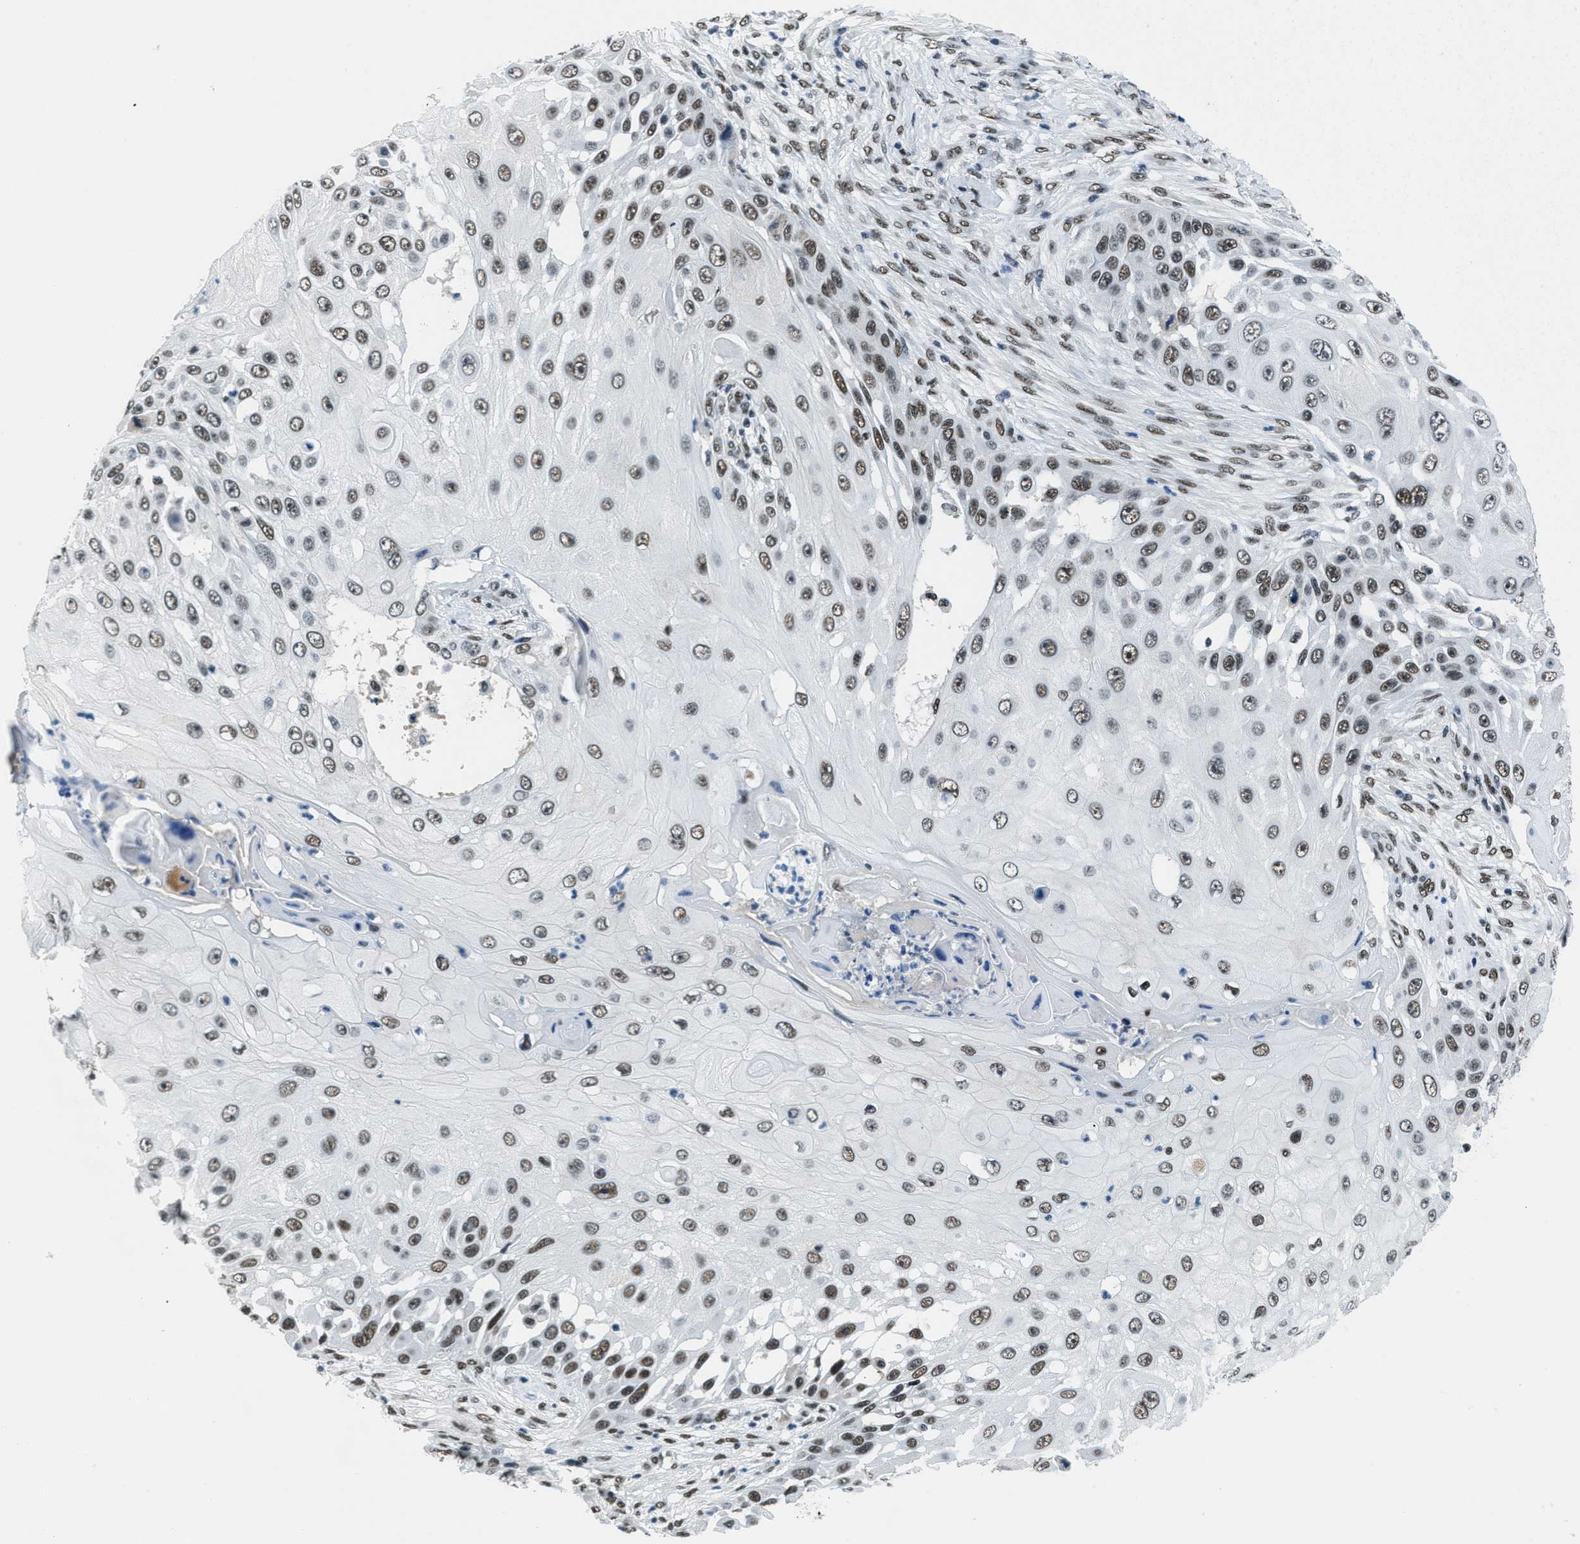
{"staining": {"intensity": "moderate", "quantity": ">75%", "location": "nuclear"}, "tissue": "skin cancer", "cell_type": "Tumor cells", "image_type": "cancer", "snomed": [{"axis": "morphology", "description": "Squamous cell carcinoma, NOS"}, {"axis": "topography", "description": "Skin"}], "caption": "DAB immunohistochemical staining of human squamous cell carcinoma (skin) exhibits moderate nuclear protein expression in about >75% of tumor cells.", "gene": "GATAD2B", "patient": {"sex": "female", "age": 44}}